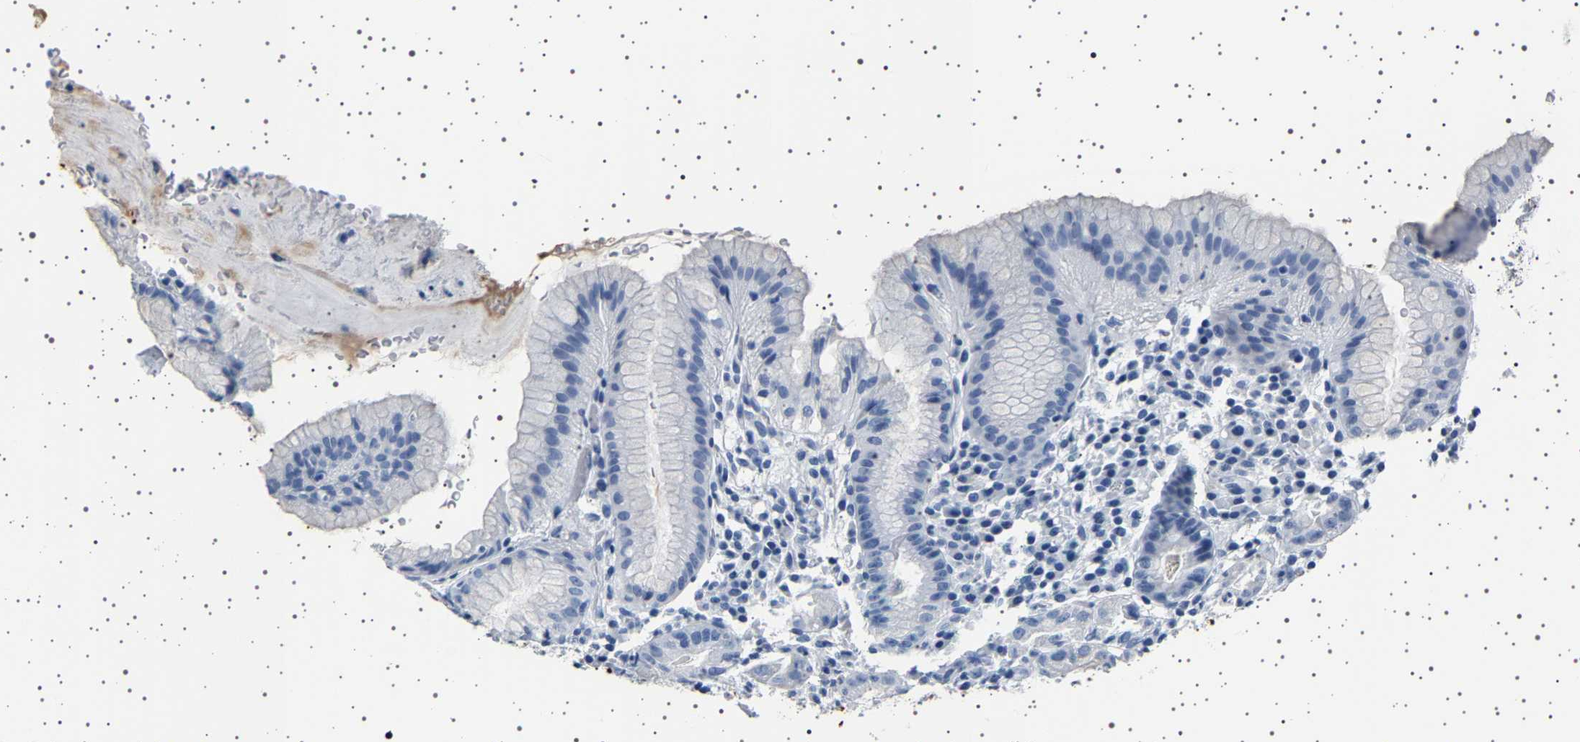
{"staining": {"intensity": "negative", "quantity": "none", "location": "none"}, "tissue": "stomach", "cell_type": "Glandular cells", "image_type": "normal", "snomed": [{"axis": "morphology", "description": "Normal tissue, NOS"}, {"axis": "topography", "description": "Stomach"}, {"axis": "topography", "description": "Stomach, lower"}], "caption": "DAB immunohistochemical staining of unremarkable stomach displays no significant expression in glandular cells.", "gene": "TFF3", "patient": {"sex": "female", "age": 75}}